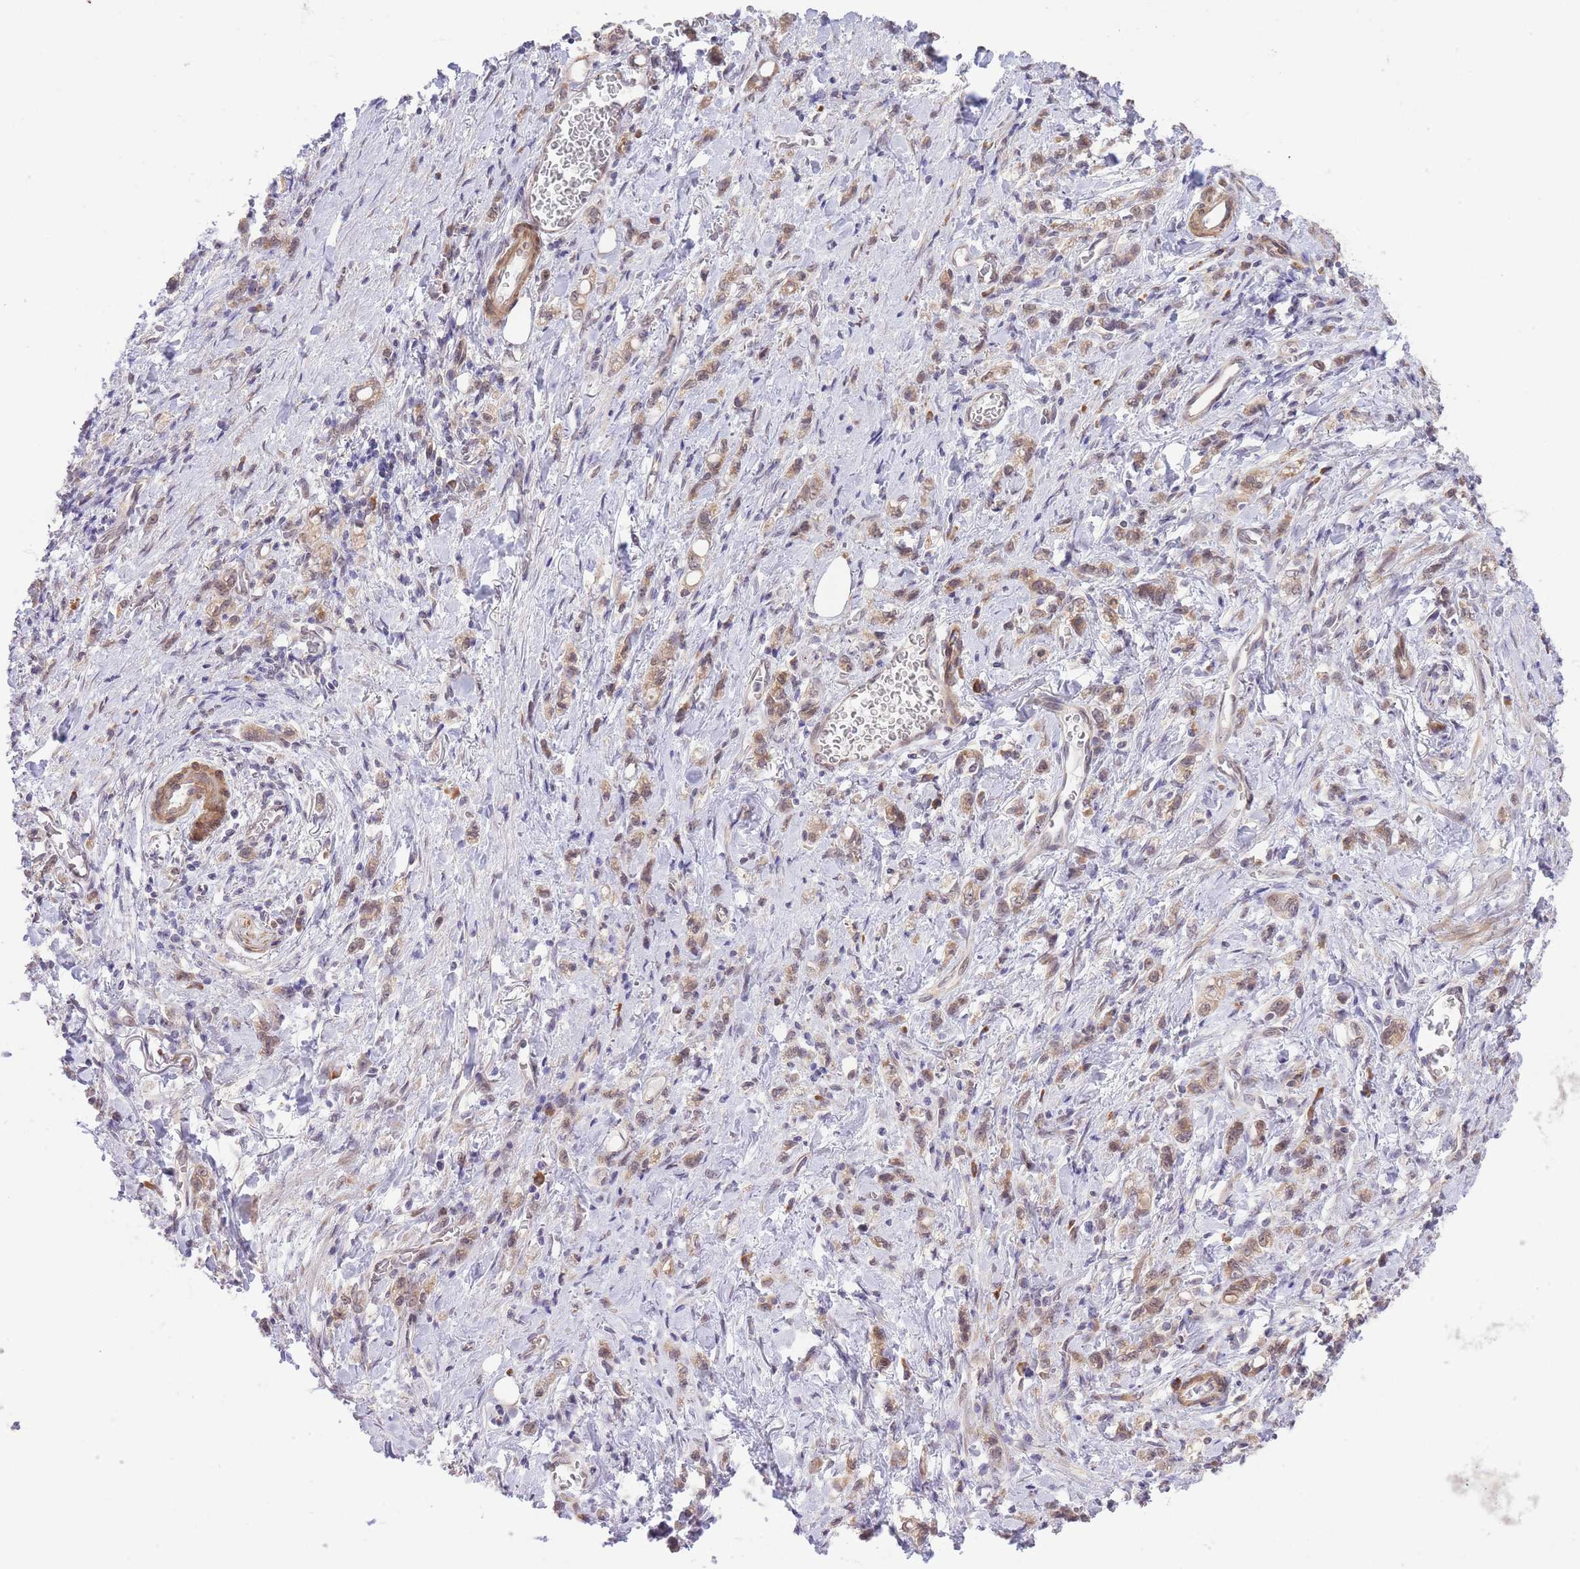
{"staining": {"intensity": "weak", "quantity": ">75%", "location": "cytoplasmic/membranous"}, "tissue": "stomach cancer", "cell_type": "Tumor cells", "image_type": "cancer", "snomed": [{"axis": "morphology", "description": "Adenocarcinoma, NOS"}, {"axis": "topography", "description": "Stomach"}], "caption": "Immunohistochemistry (DAB) staining of human stomach cancer reveals weak cytoplasmic/membranous protein positivity in approximately >75% of tumor cells.", "gene": "ELOA2", "patient": {"sex": "male", "age": 77}}